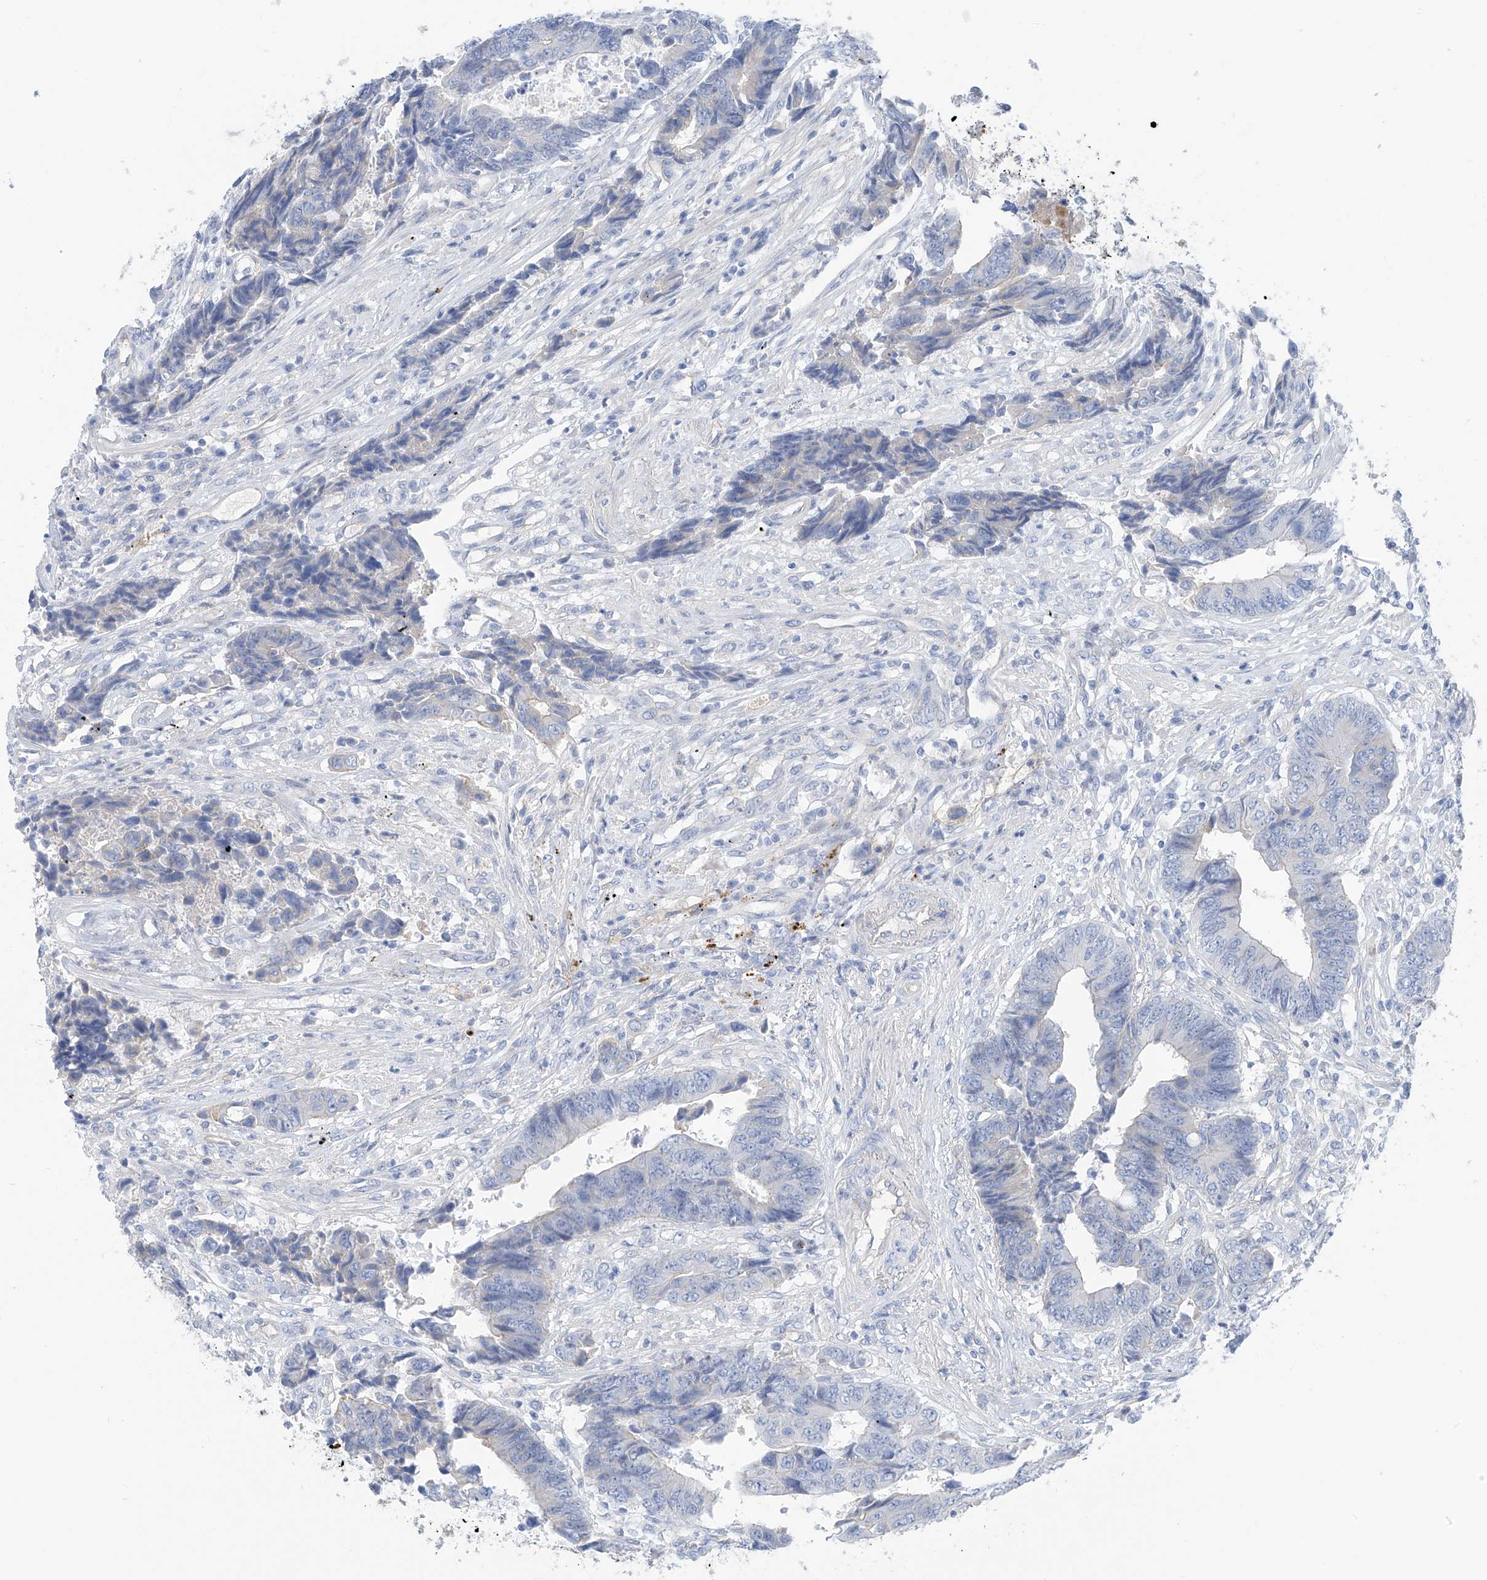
{"staining": {"intensity": "negative", "quantity": "none", "location": "none"}, "tissue": "colorectal cancer", "cell_type": "Tumor cells", "image_type": "cancer", "snomed": [{"axis": "morphology", "description": "Adenocarcinoma, NOS"}, {"axis": "topography", "description": "Rectum"}], "caption": "Tumor cells are negative for protein expression in human colorectal cancer.", "gene": "ITGA9", "patient": {"sex": "male", "age": 84}}